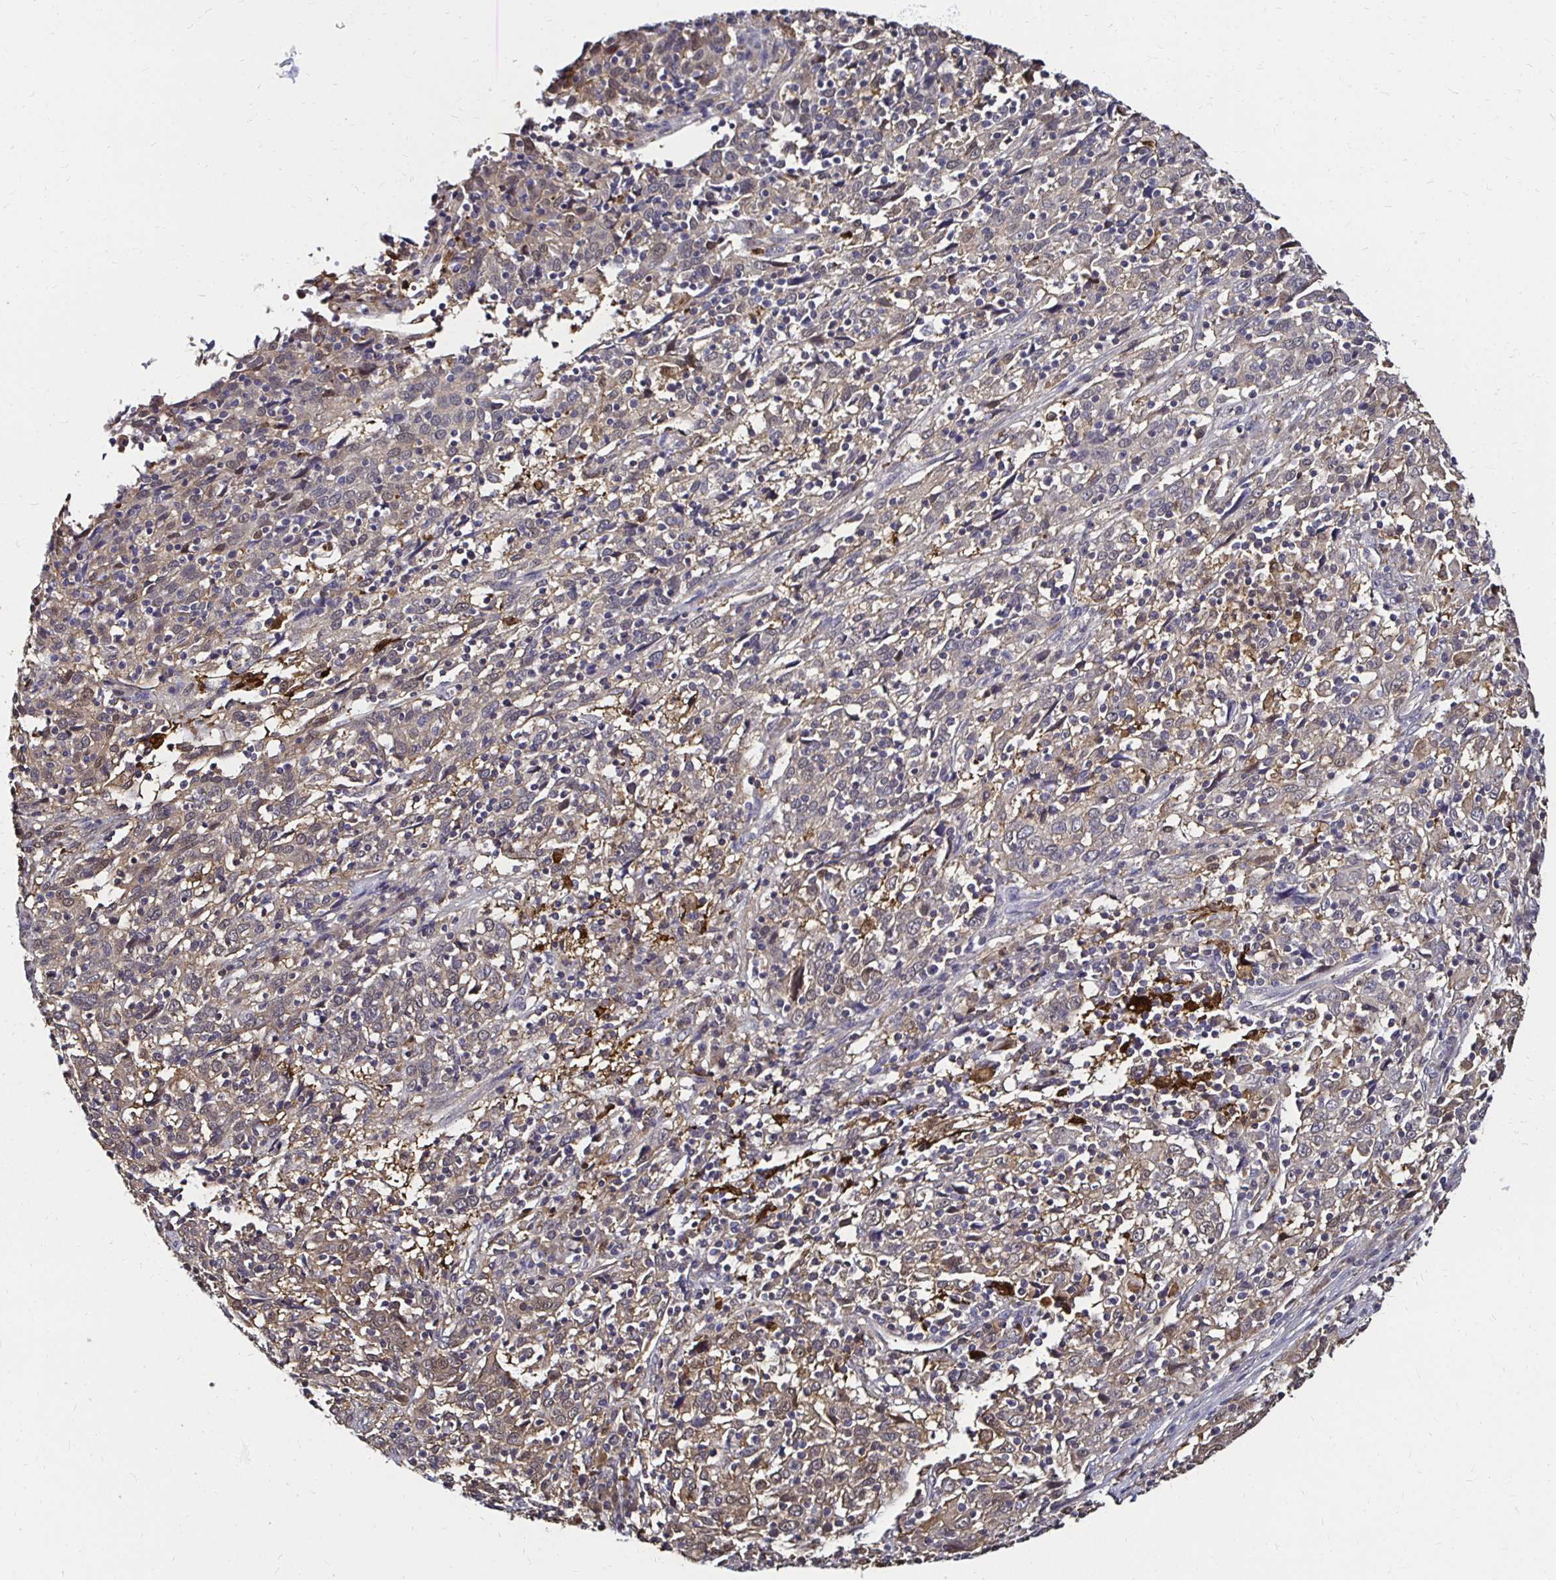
{"staining": {"intensity": "weak", "quantity": "<25%", "location": "cytoplasmic/membranous"}, "tissue": "cervical cancer", "cell_type": "Tumor cells", "image_type": "cancer", "snomed": [{"axis": "morphology", "description": "Squamous cell carcinoma, NOS"}, {"axis": "topography", "description": "Cervix"}], "caption": "Tumor cells are negative for brown protein staining in cervical cancer (squamous cell carcinoma).", "gene": "TXN", "patient": {"sex": "female", "age": 46}}